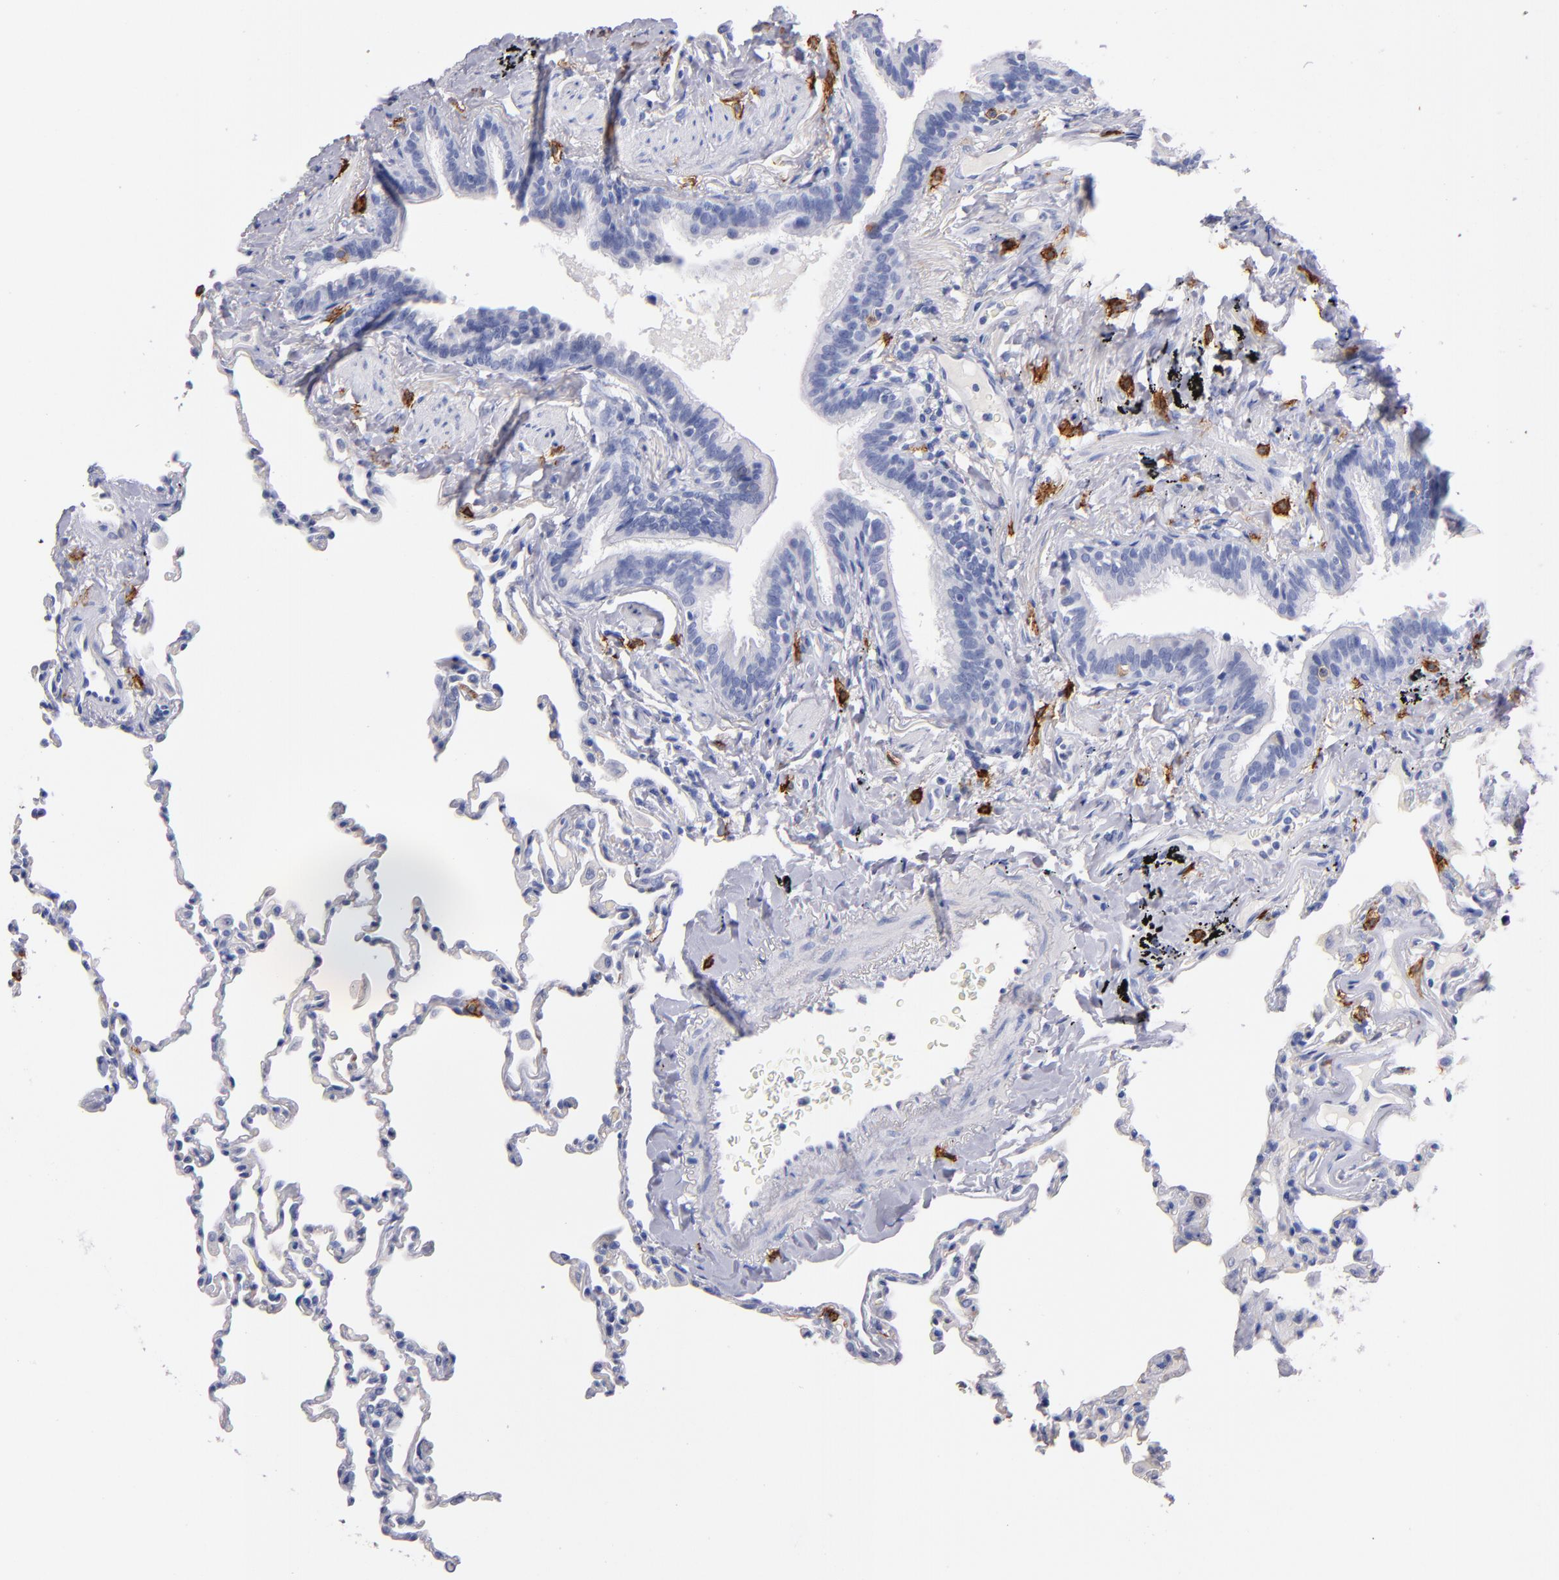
{"staining": {"intensity": "negative", "quantity": "none", "location": "none"}, "tissue": "lung", "cell_type": "Alveolar cells", "image_type": "normal", "snomed": [{"axis": "morphology", "description": "Normal tissue, NOS"}, {"axis": "topography", "description": "Lung"}], "caption": "This is a photomicrograph of immunohistochemistry staining of unremarkable lung, which shows no staining in alveolar cells. The staining was performed using DAB to visualize the protein expression in brown, while the nuclei were stained in blue with hematoxylin (Magnification: 20x).", "gene": "KIT", "patient": {"sex": "male", "age": 59}}